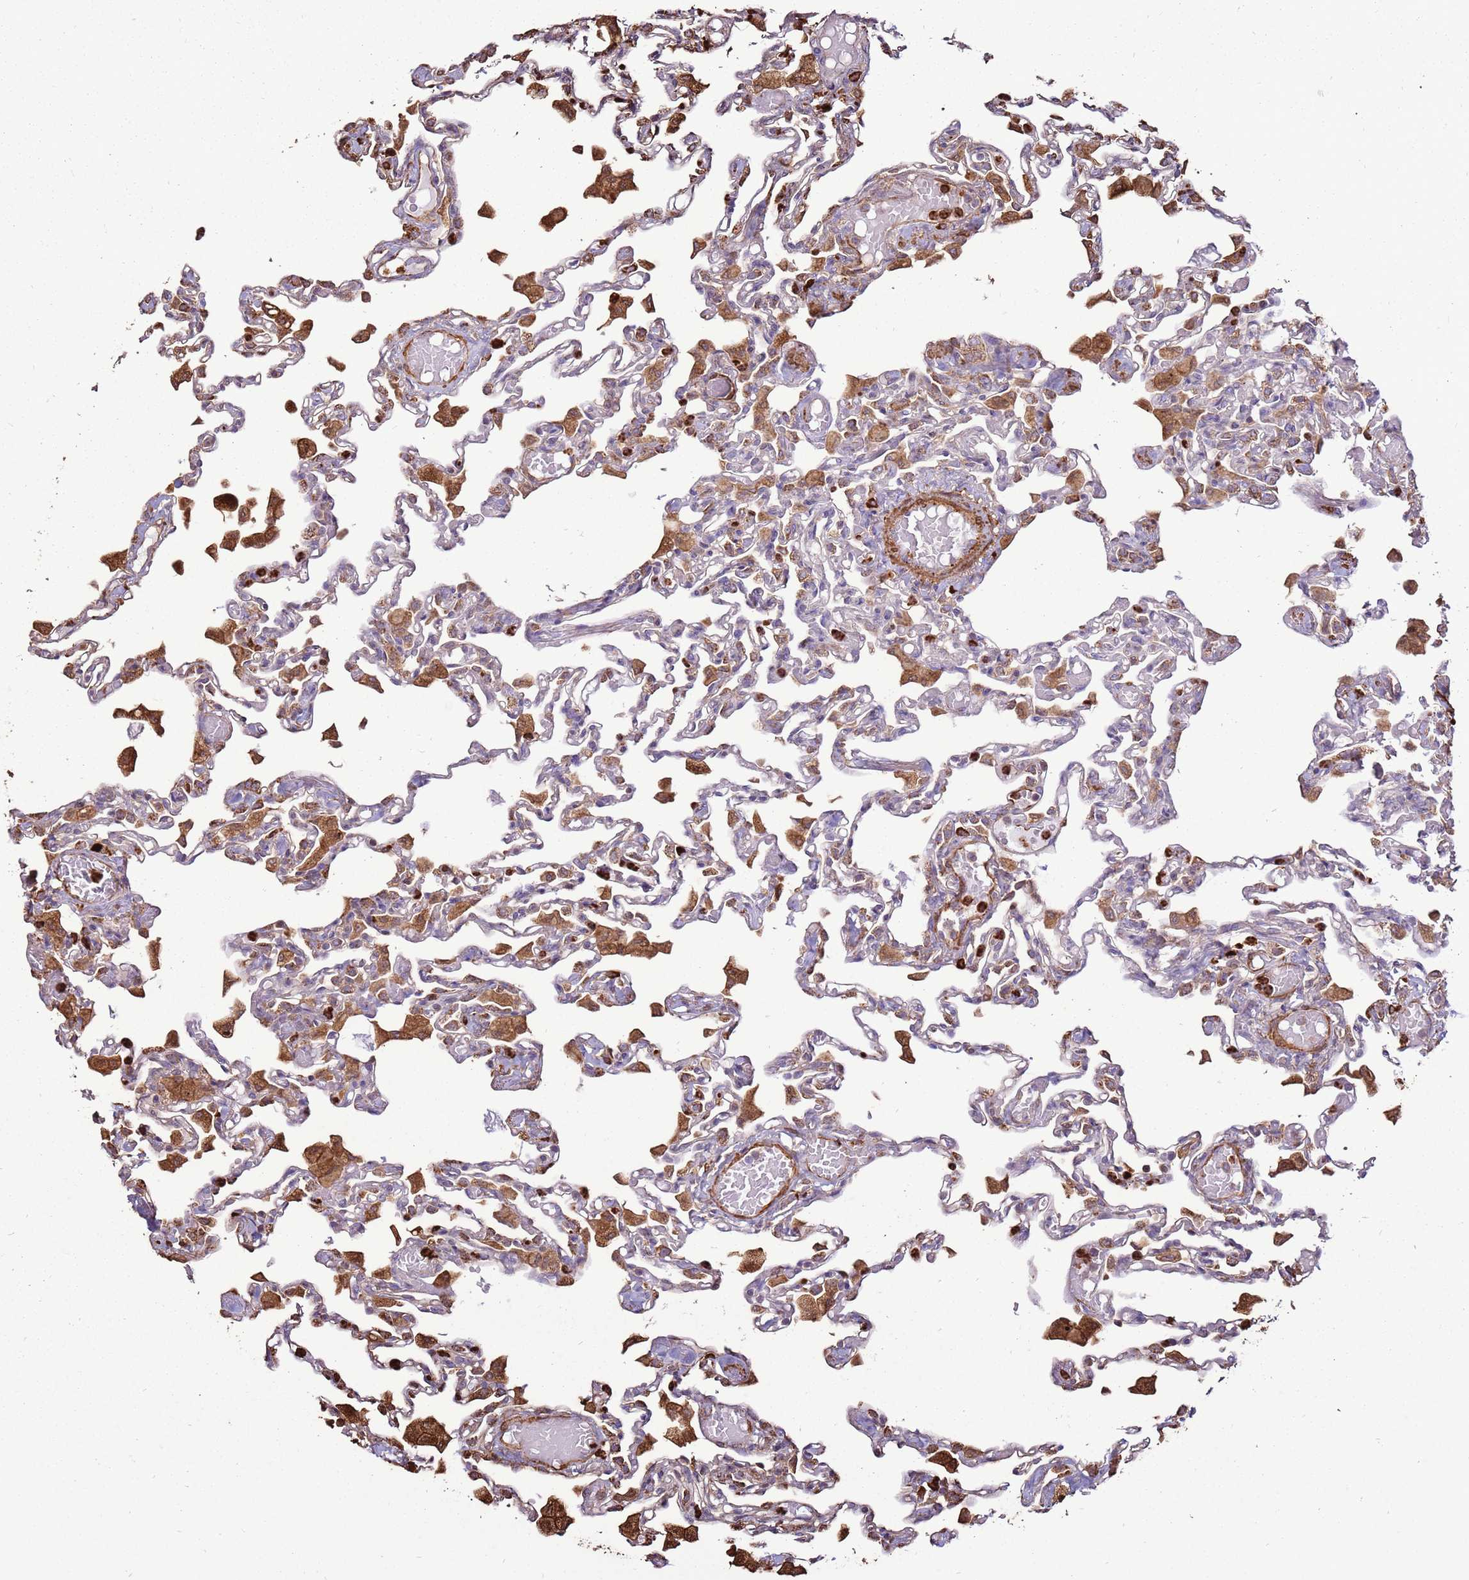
{"staining": {"intensity": "weak", "quantity": "<25%", "location": "cytoplasmic/membranous"}, "tissue": "lung", "cell_type": "Alveolar cells", "image_type": "normal", "snomed": [{"axis": "morphology", "description": "Normal tissue, NOS"}, {"axis": "topography", "description": "Bronchus"}, {"axis": "topography", "description": "Lung"}], "caption": "DAB immunohistochemical staining of benign human lung exhibits no significant positivity in alveolar cells. (Immunohistochemistry (ihc), brightfield microscopy, high magnification).", "gene": "DDX59", "patient": {"sex": "female", "age": 49}}